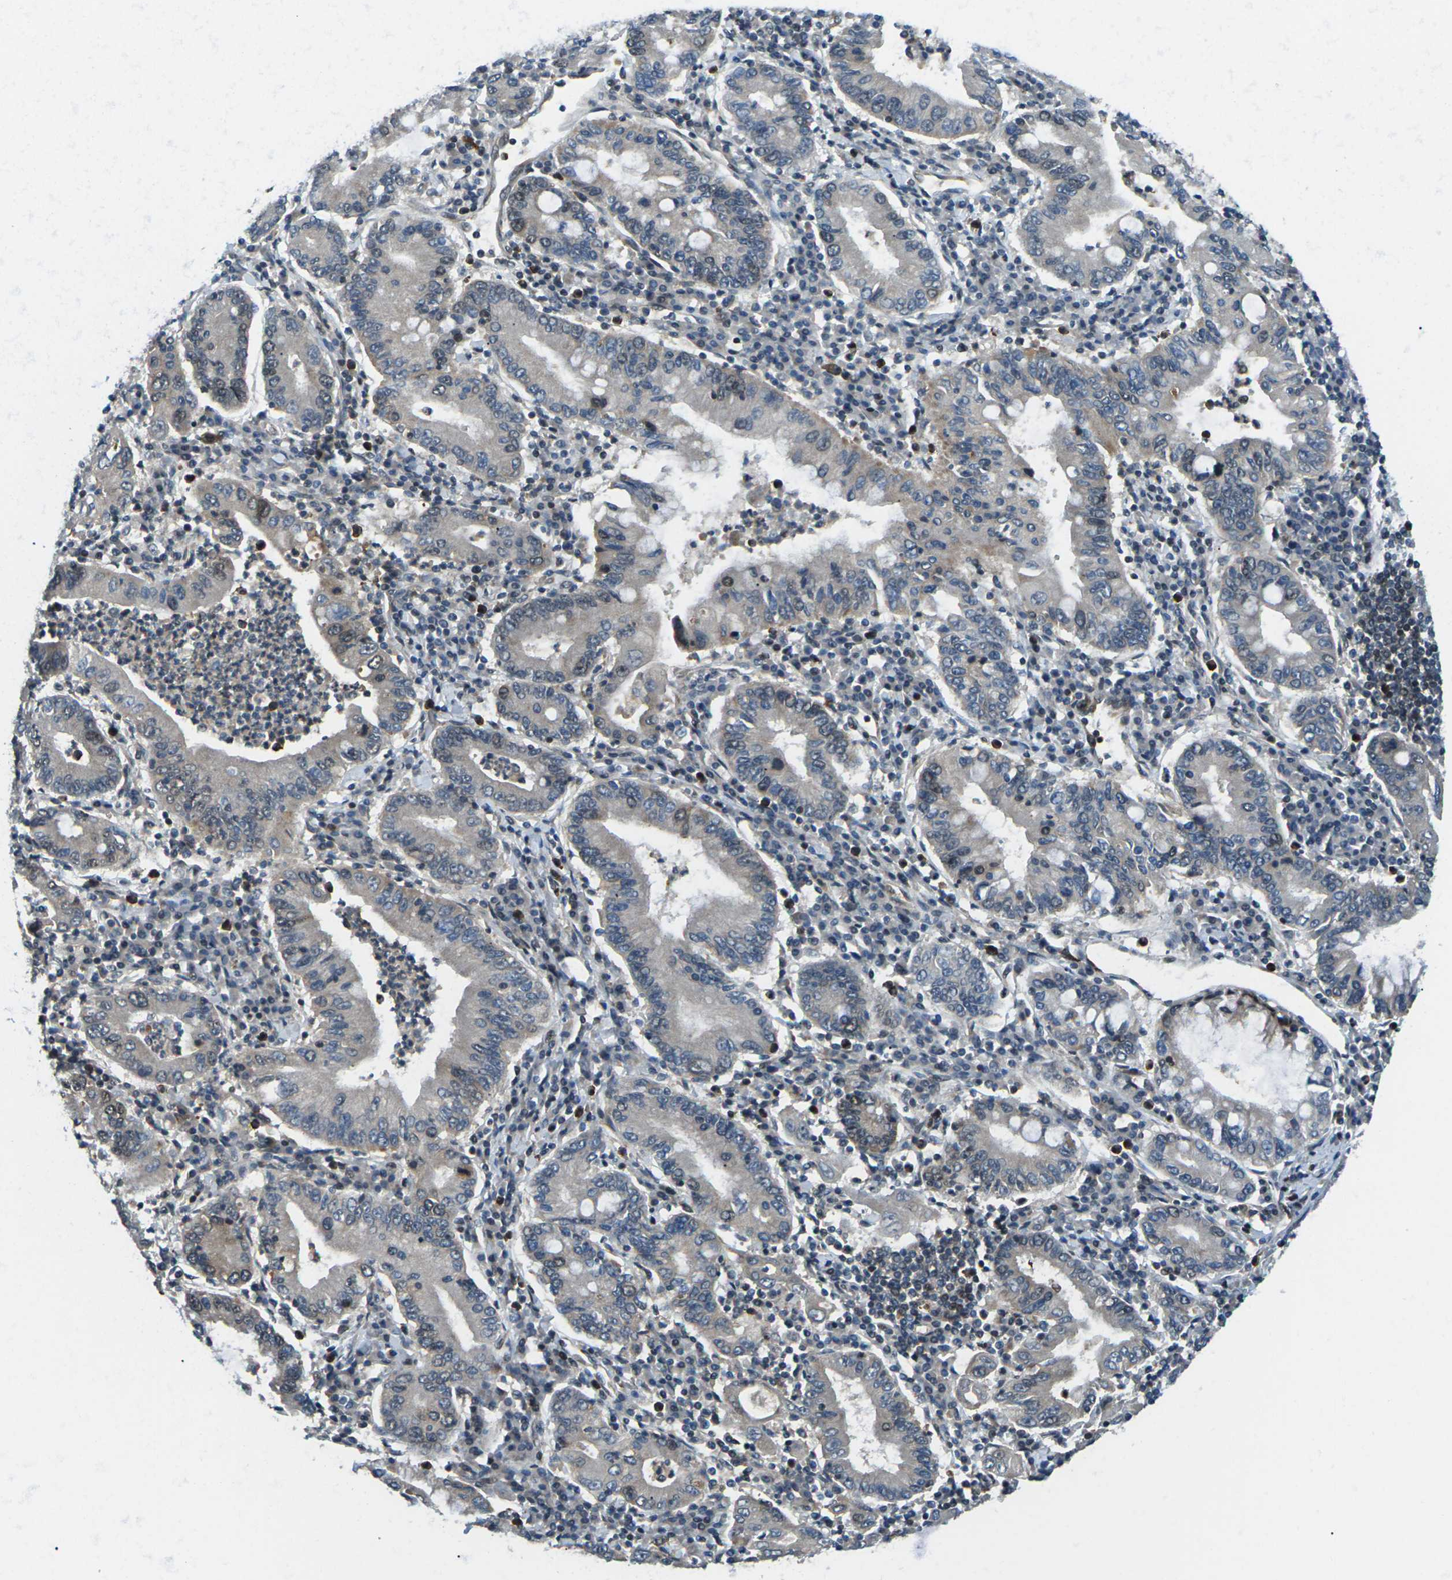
{"staining": {"intensity": "weak", "quantity": "<25%", "location": "cytoplasmic/membranous"}, "tissue": "stomach cancer", "cell_type": "Tumor cells", "image_type": "cancer", "snomed": [{"axis": "morphology", "description": "Normal tissue, NOS"}, {"axis": "morphology", "description": "Adenocarcinoma, NOS"}, {"axis": "topography", "description": "Esophagus"}, {"axis": "topography", "description": "Stomach, upper"}, {"axis": "topography", "description": "Peripheral nerve tissue"}], "caption": "Protein analysis of stomach cancer (adenocarcinoma) shows no significant positivity in tumor cells.", "gene": "UBE2S", "patient": {"sex": "male", "age": 62}}